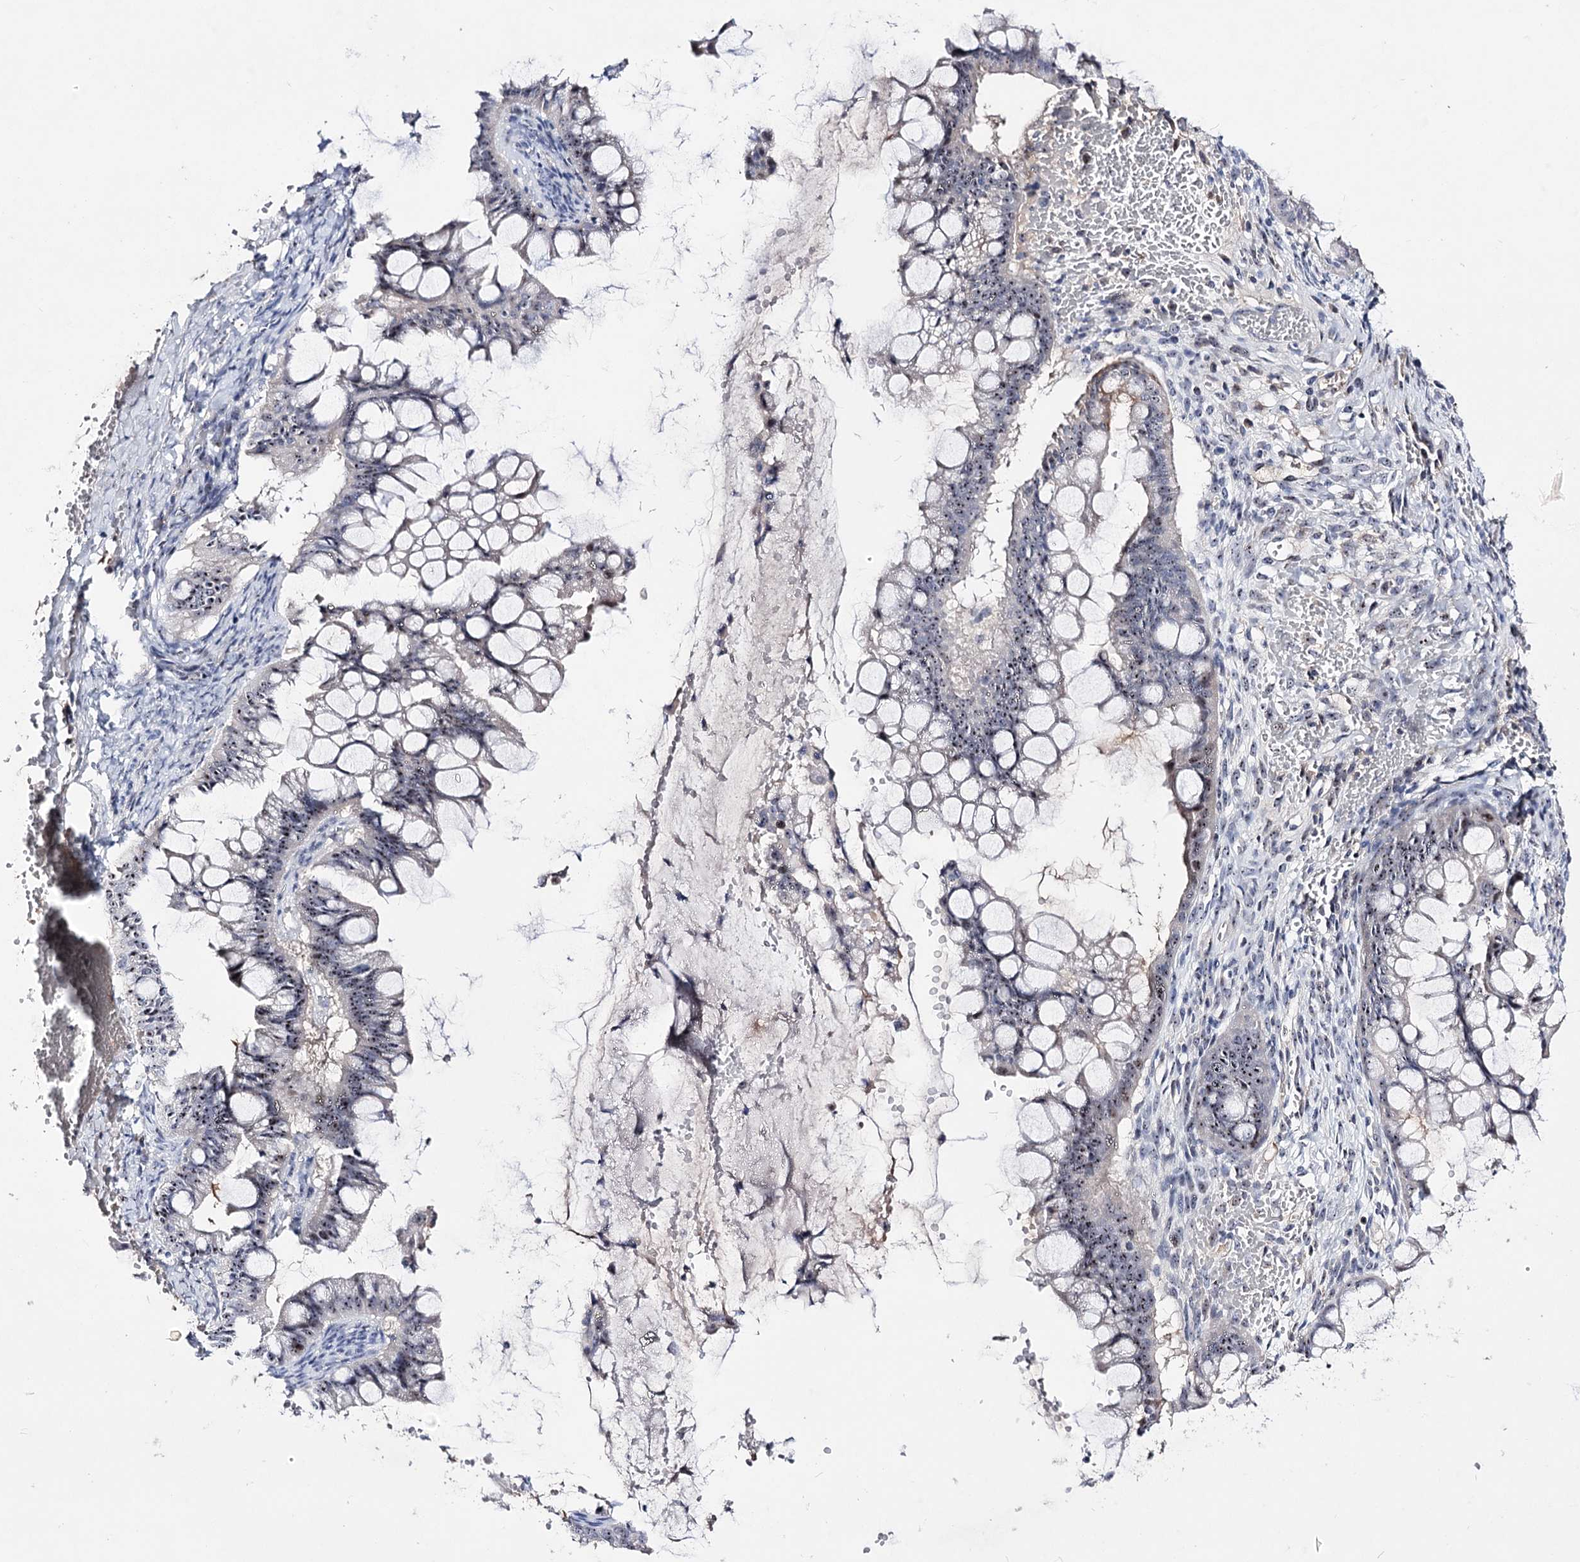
{"staining": {"intensity": "moderate", "quantity": ">75%", "location": "nuclear"}, "tissue": "ovarian cancer", "cell_type": "Tumor cells", "image_type": "cancer", "snomed": [{"axis": "morphology", "description": "Cystadenocarcinoma, mucinous, NOS"}, {"axis": "topography", "description": "Ovary"}], "caption": "Moderate nuclear expression for a protein is seen in approximately >75% of tumor cells of ovarian cancer using immunohistochemistry.", "gene": "PCGF5", "patient": {"sex": "female", "age": 73}}